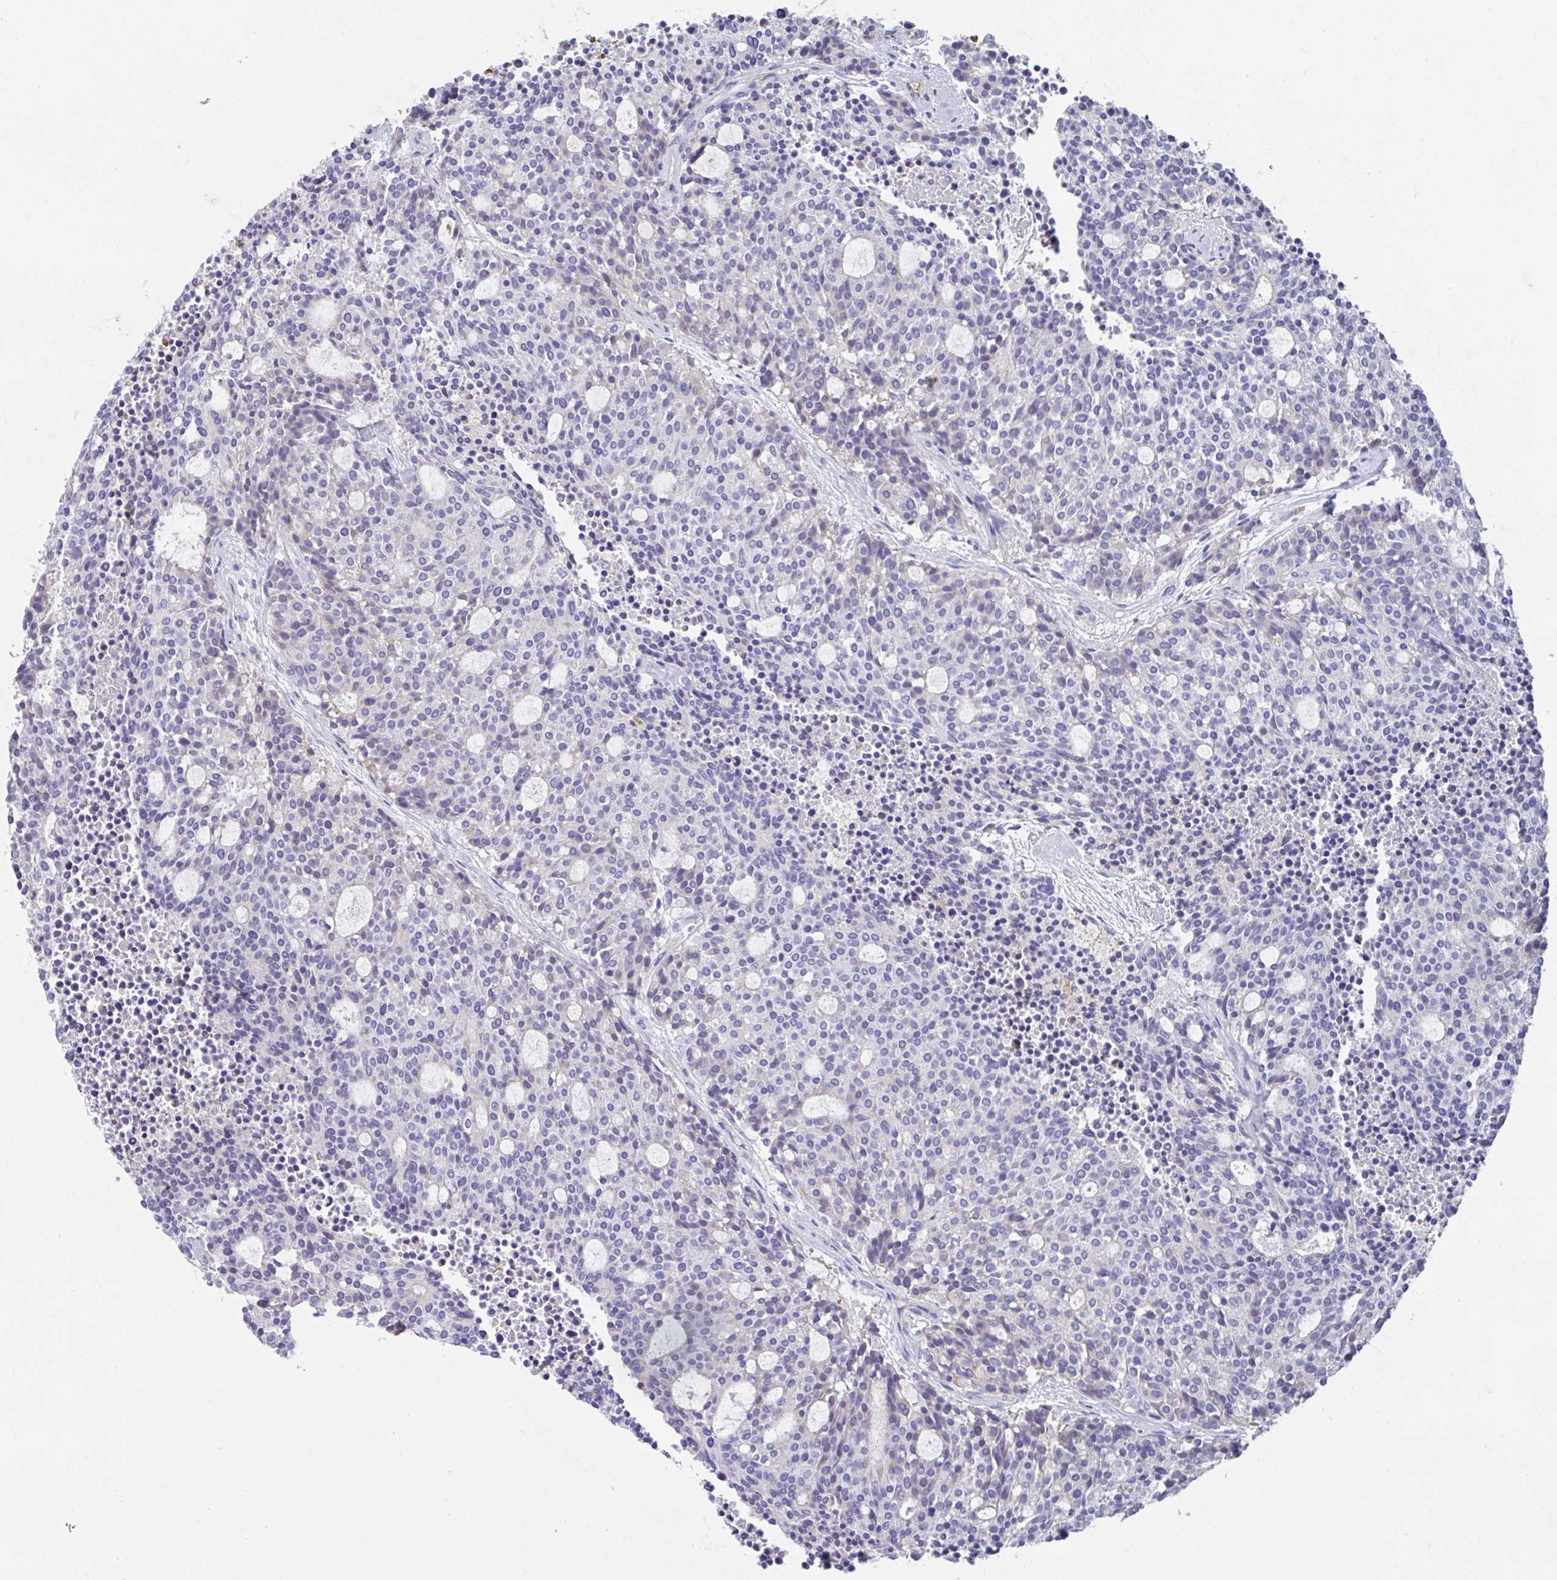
{"staining": {"intensity": "negative", "quantity": "none", "location": "none"}, "tissue": "carcinoid", "cell_type": "Tumor cells", "image_type": "cancer", "snomed": [{"axis": "morphology", "description": "Carcinoid, malignant, NOS"}, {"axis": "topography", "description": "Pancreas"}], "caption": "High magnification brightfield microscopy of malignant carcinoid stained with DAB (brown) and counterstained with hematoxylin (blue): tumor cells show no significant positivity.", "gene": "TFAP2C", "patient": {"sex": "female", "age": 54}}